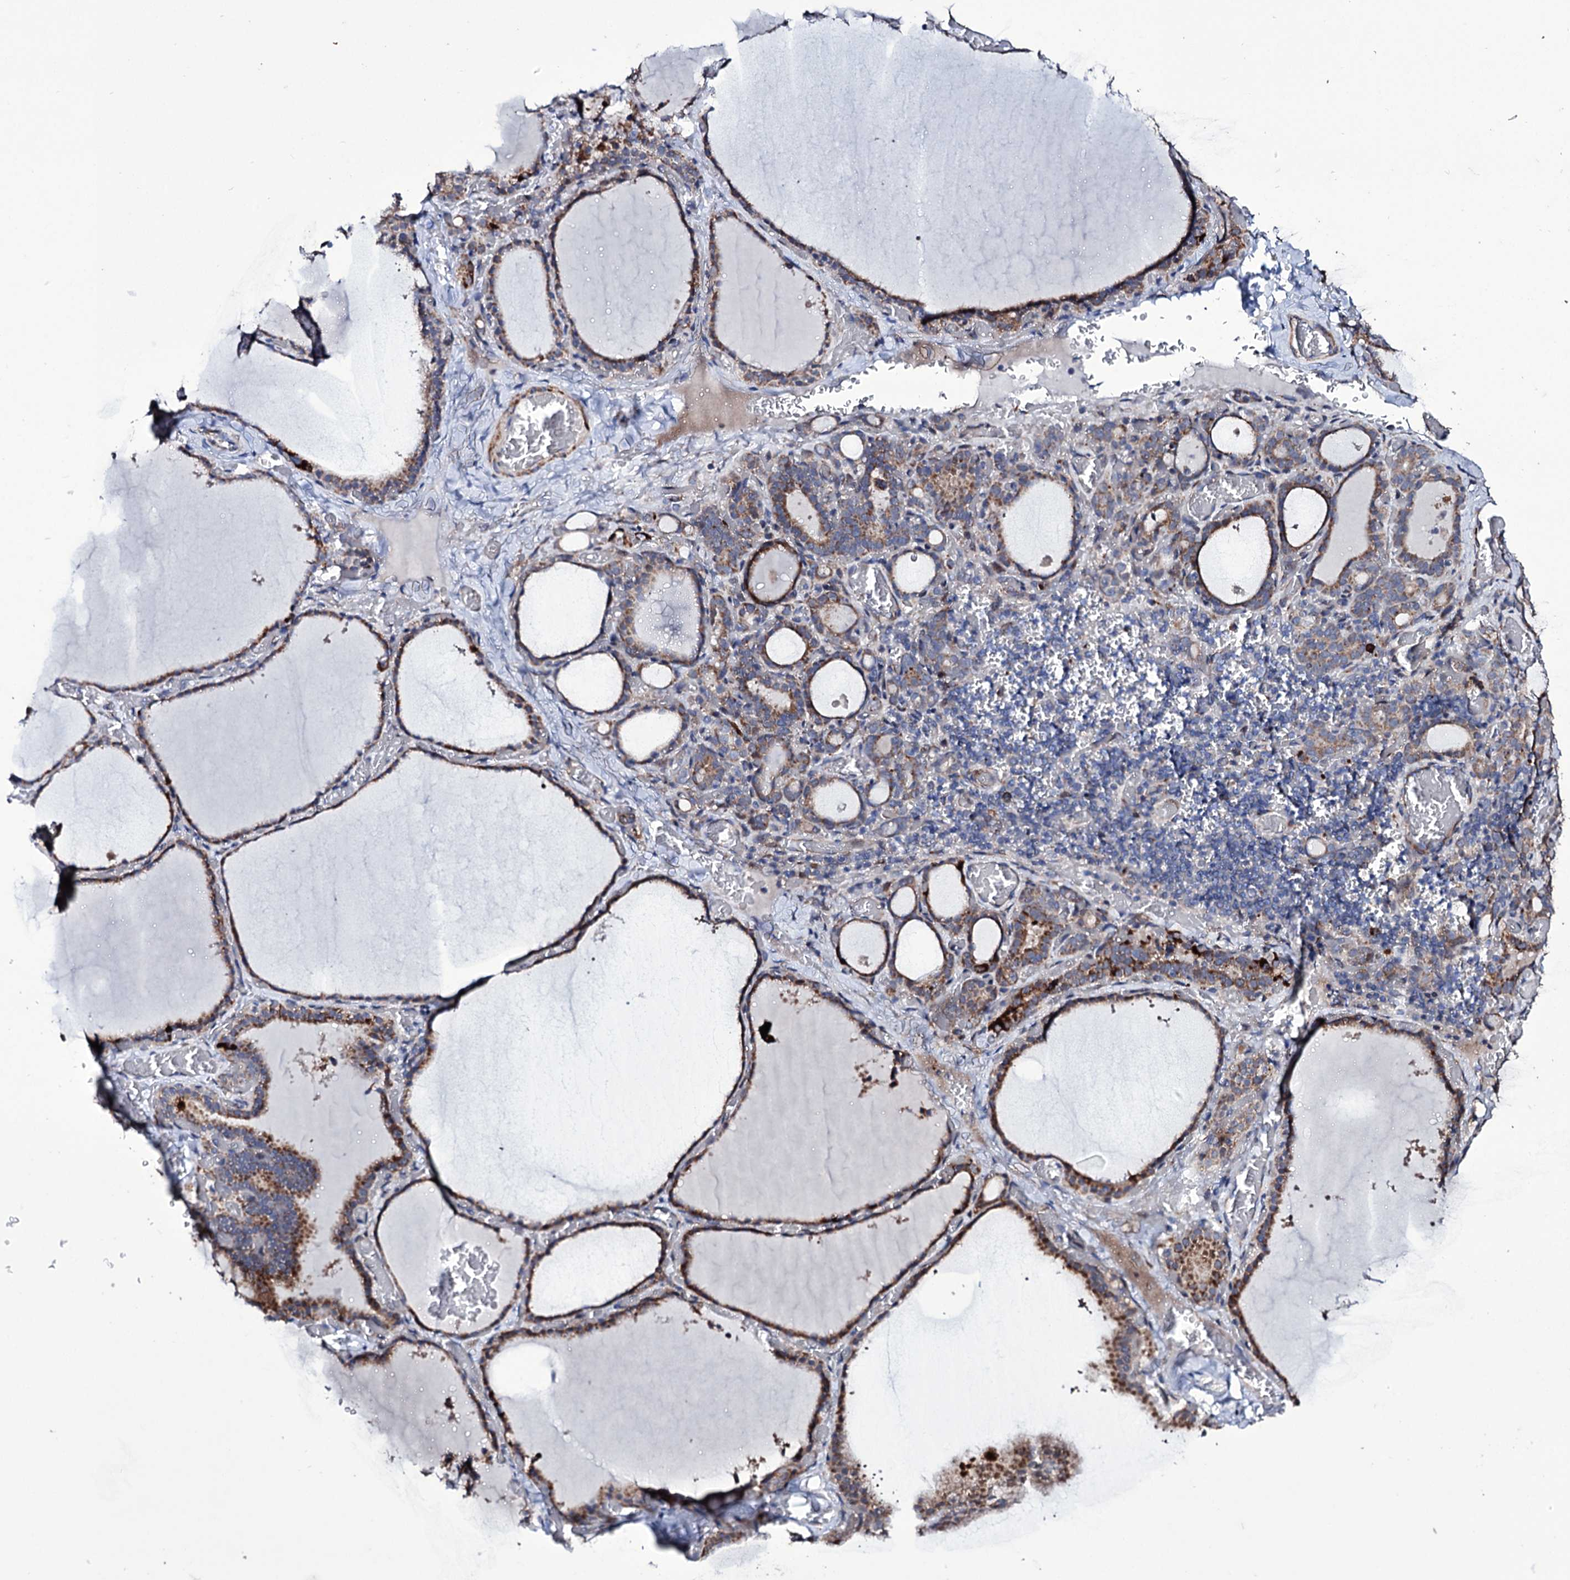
{"staining": {"intensity": "moderate", "quantity": ">75%", "location": "cytoplasmic/membranous"}, "tissue": "thyroid gland", "cell_type": "Glandular cells", "image_type": "normal", "snomed": [{"axis": "morphology", "description": "Normal tissue, NOS"}, {"axis": "topography", "description": "Thyroid gland"}], "caption": "An immunohistochemistry histopathology image of normal tissue is shown. Protein staining in brown labels moderate cytoplasmic/membranous positivity in thyroid gland within glandular cells.", "gene": "TUBGCP5", "patient": {"sex": "female", "age": 39}}